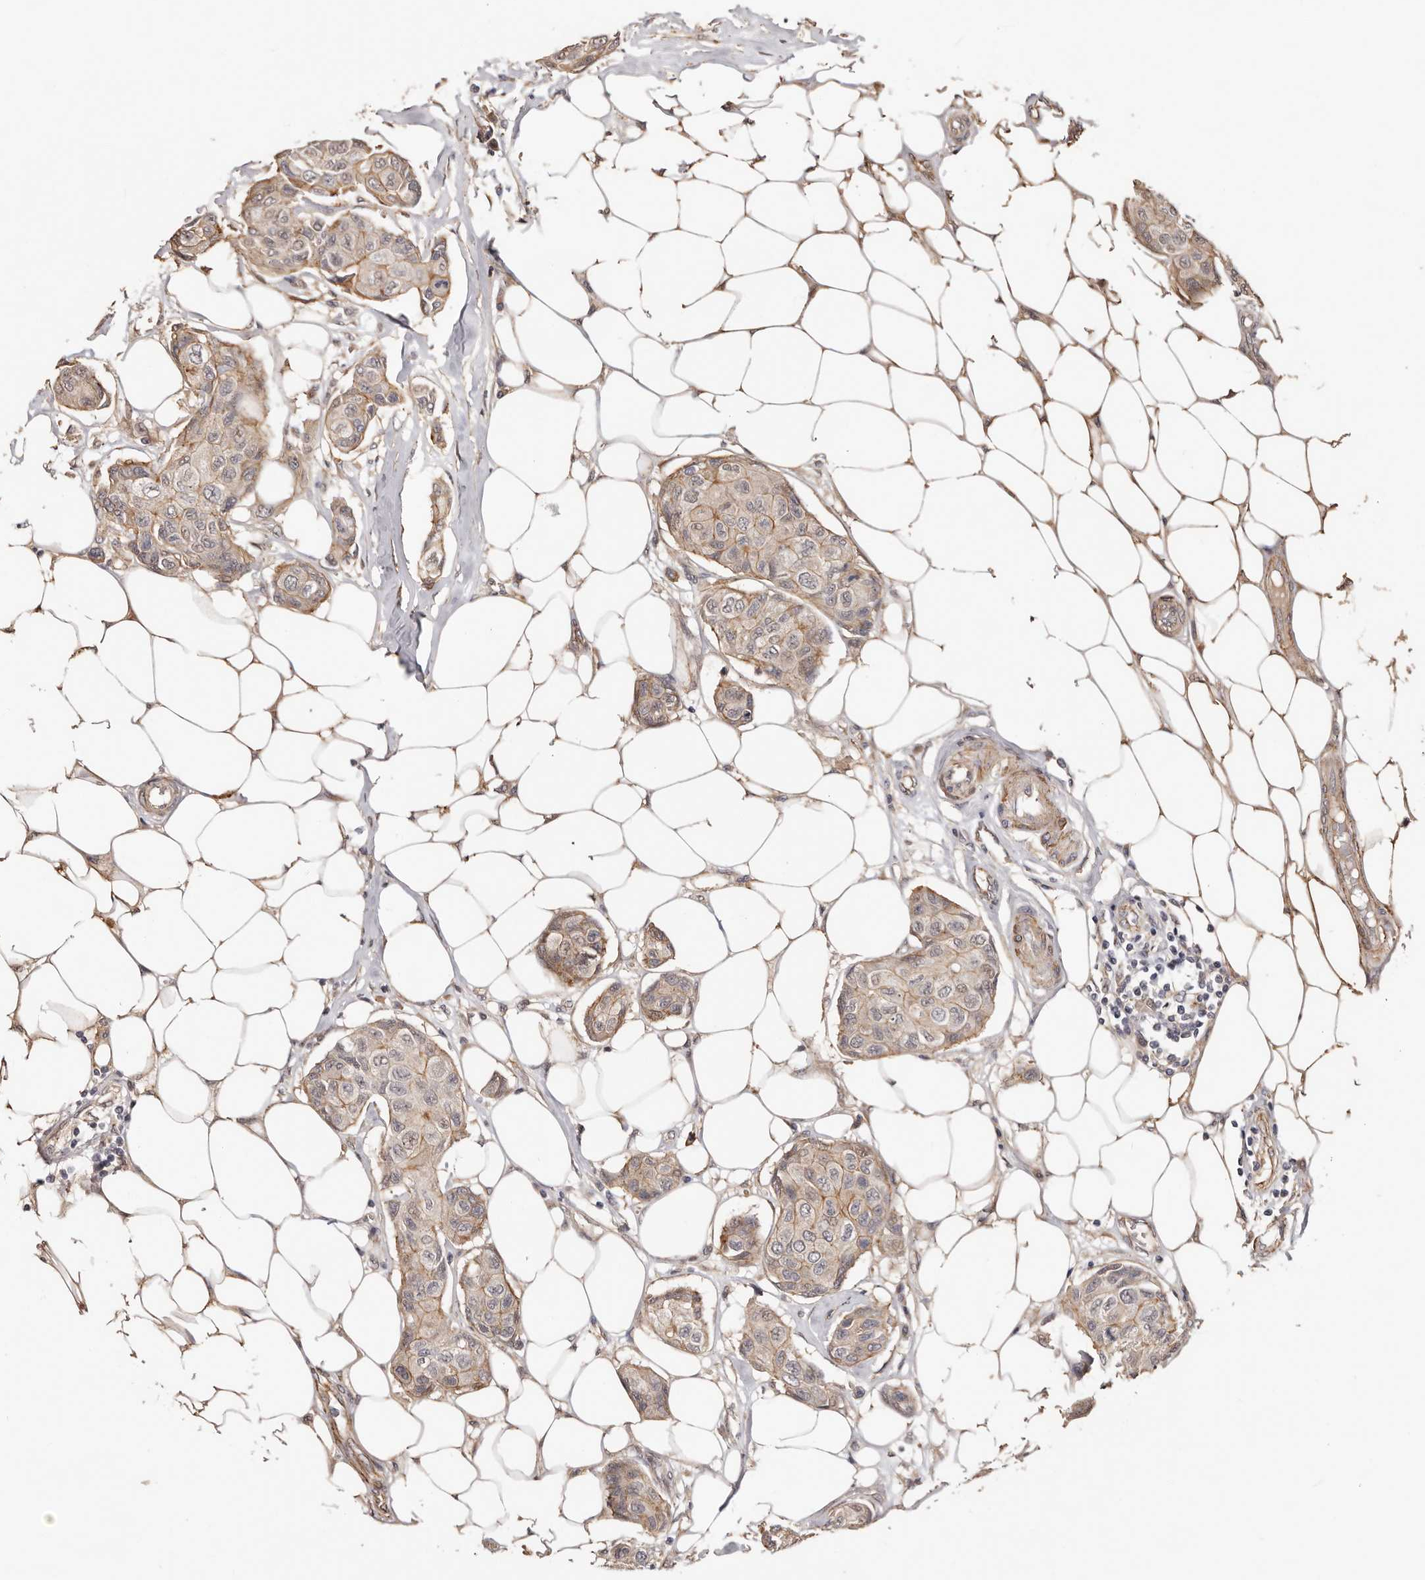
{"staining": {"intensity": "weak", "quantity": "25%-75%", "location": "cytoplasmic/membranous,nuclear"}, "tissue": "breast cancer", "cell_type": "Tumor cells", "image_type": "cancer", "snomed": [{"axis": "morphology", "description": "Duct carcinoma"}, {"axis": "topography", "description": "Breast"}], "caption": "A brown stain shows weak cytoplasmic/membranous and nuclear expression of a protein in human breast cancer tumor cells.", "gene": "TRIP13", "patient": {"sex": "female", "age": 80}}